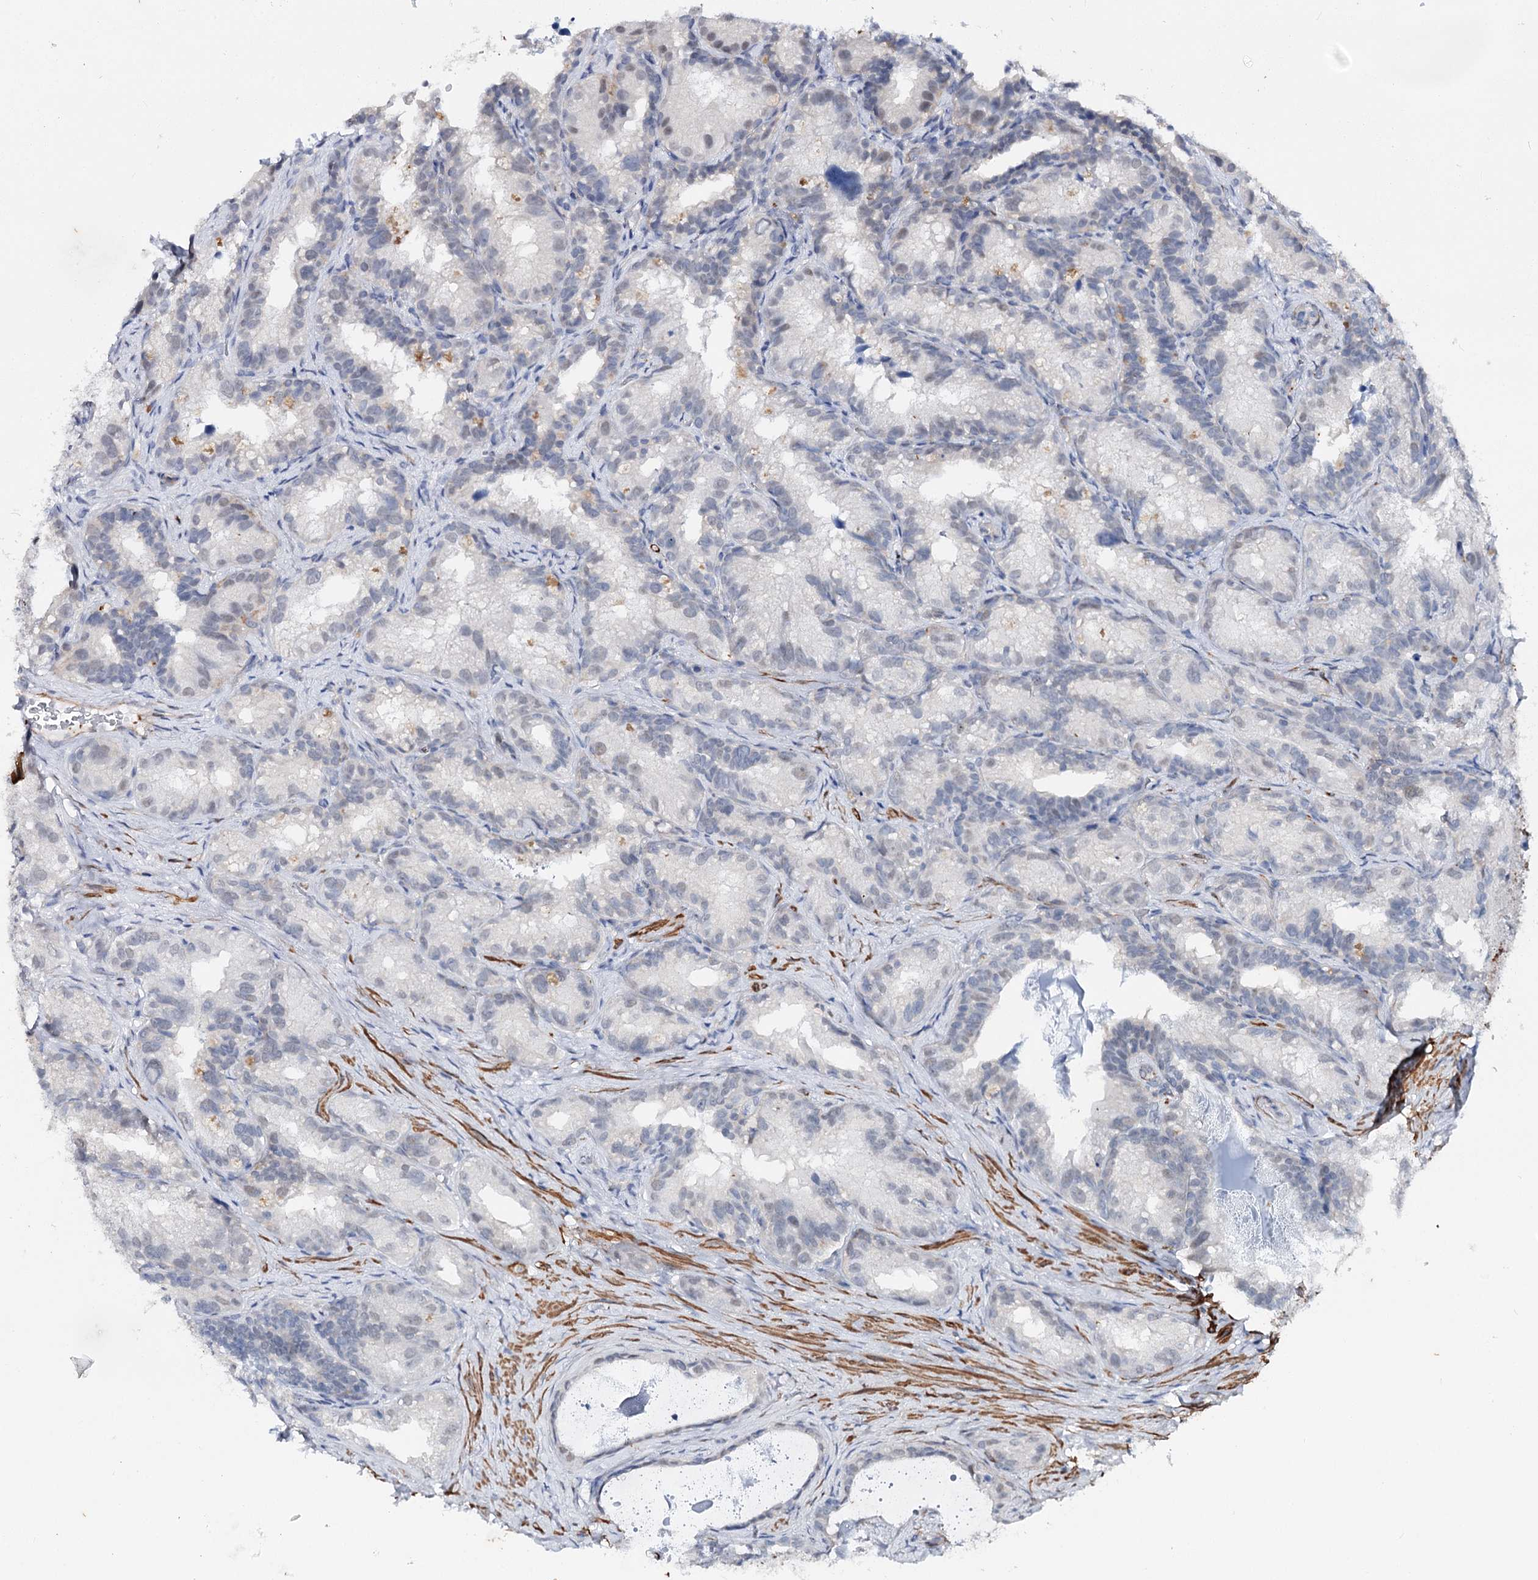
{"staining": {"intensity": "negative", "quantity": "none", "location": "none"}, "tissue": "seminal vesicle", "cell_type": "Glandular cells", "image_type": "normal", "snomed": [{"axis": "morphology", "description": "Normal tissue, NOS"}, {"axis": "topography", "description": "Seminal veicle"}], "caption": "High magnification brightfield microscopy of unremarkable seminal vesicle stained with DAB (brown) and counterstained with hematoxylin (blue): glandular cells show no significant positivity. The staining was performed using DAB to visualize the protein expression in brown, while the nuclei were stained in blue with hematoxylin (Magnification: 20x).", "gene": "AGXT2", "patient": {"sex": "male", "age": 60}}